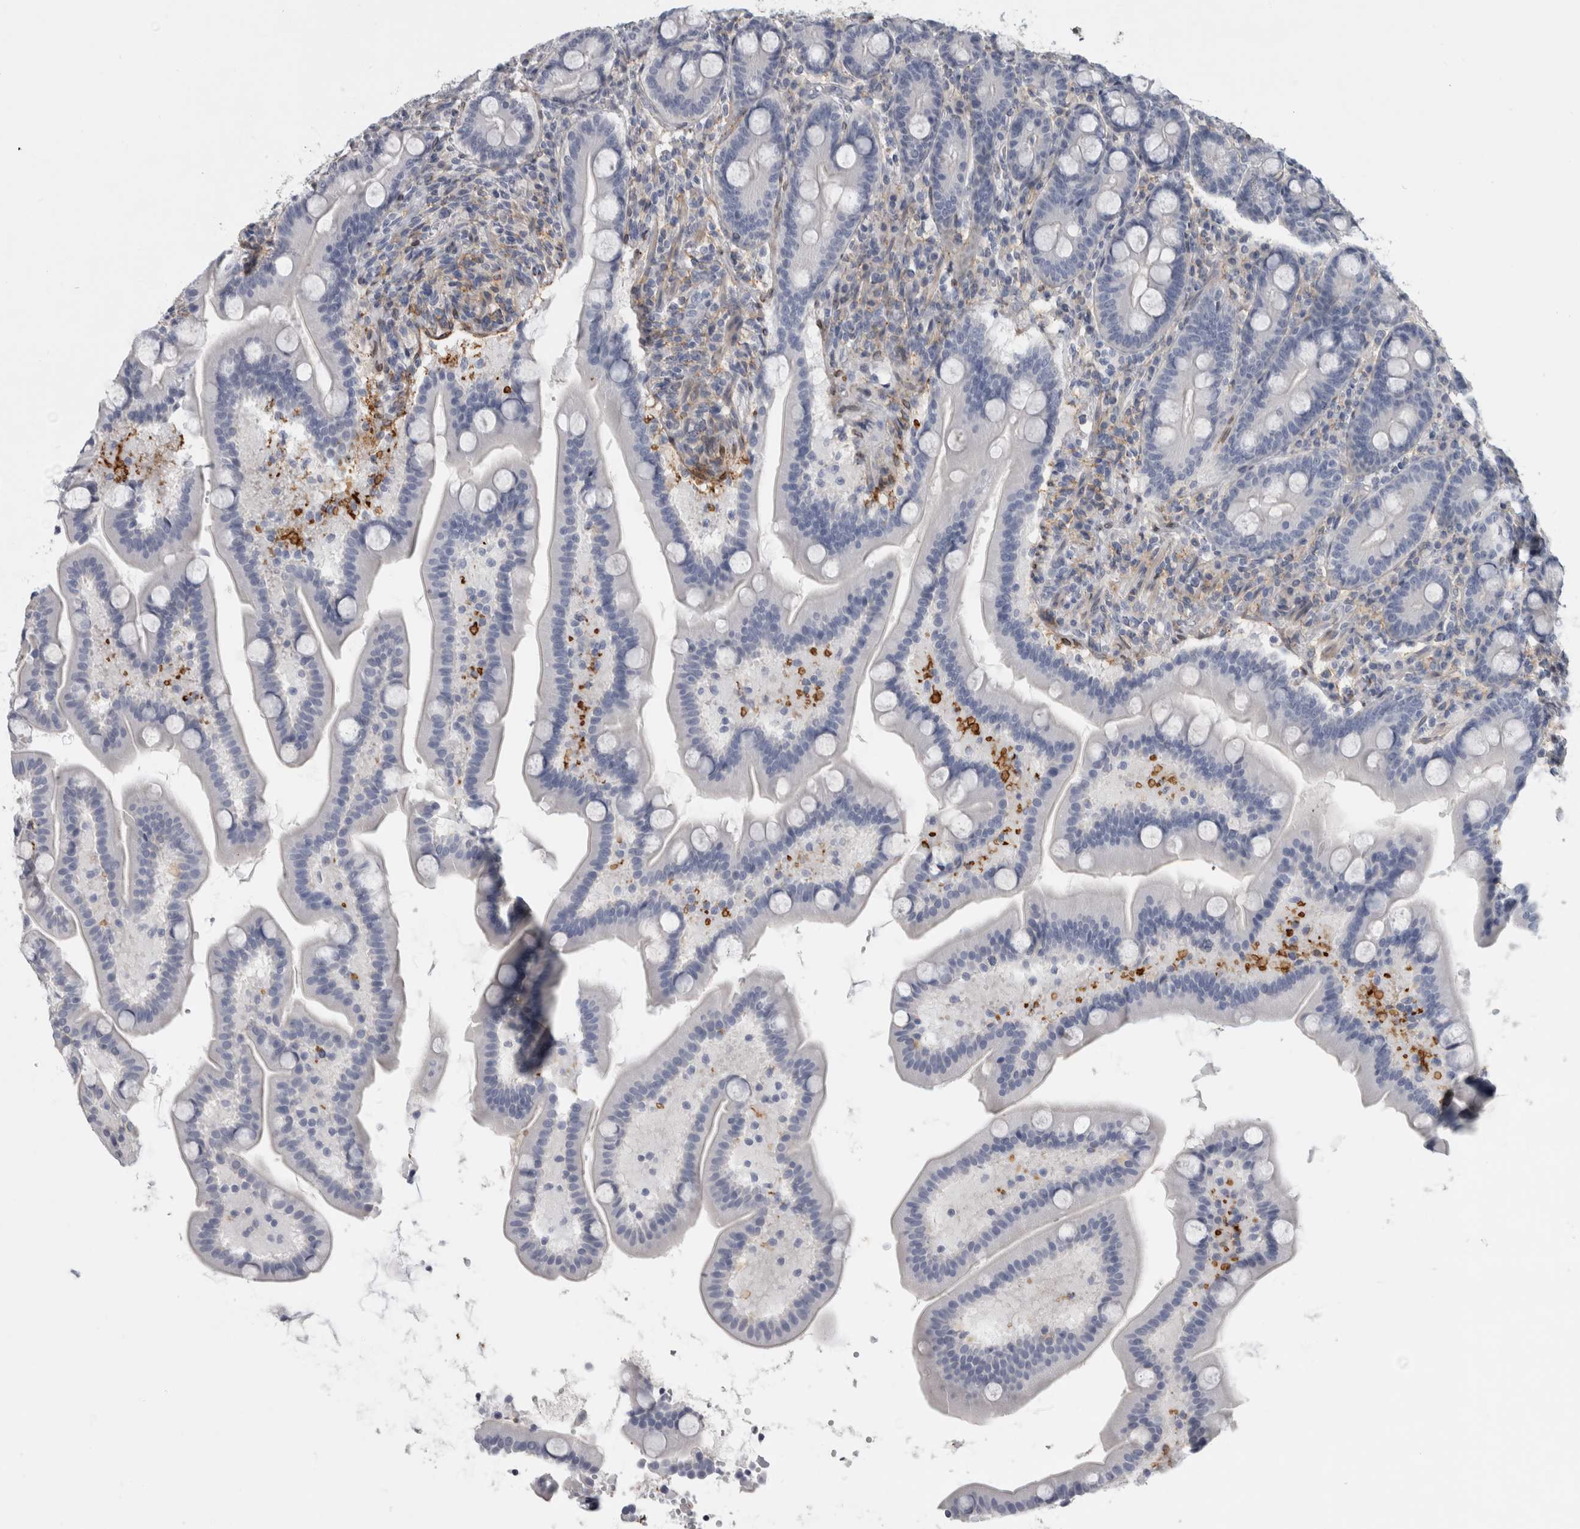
{"staining": {"intensity": "negative", "quantity": "none", "location": "none"}, "tissue": "duodenum", "cell_type": "Glandular cells", "image_type": "normal", "snomed": [{"axis": "morphology", "description": "Normal tissue, NOS"}, {"axis": "topography", "description": "Duodenum"}], "caption": "Immunohistochemical staining of unremarkable human duodenum exhibits no significant expression in glandular cells.", "gene": "DNAJC24", "patient": {"sex": "male", "age": 54}}